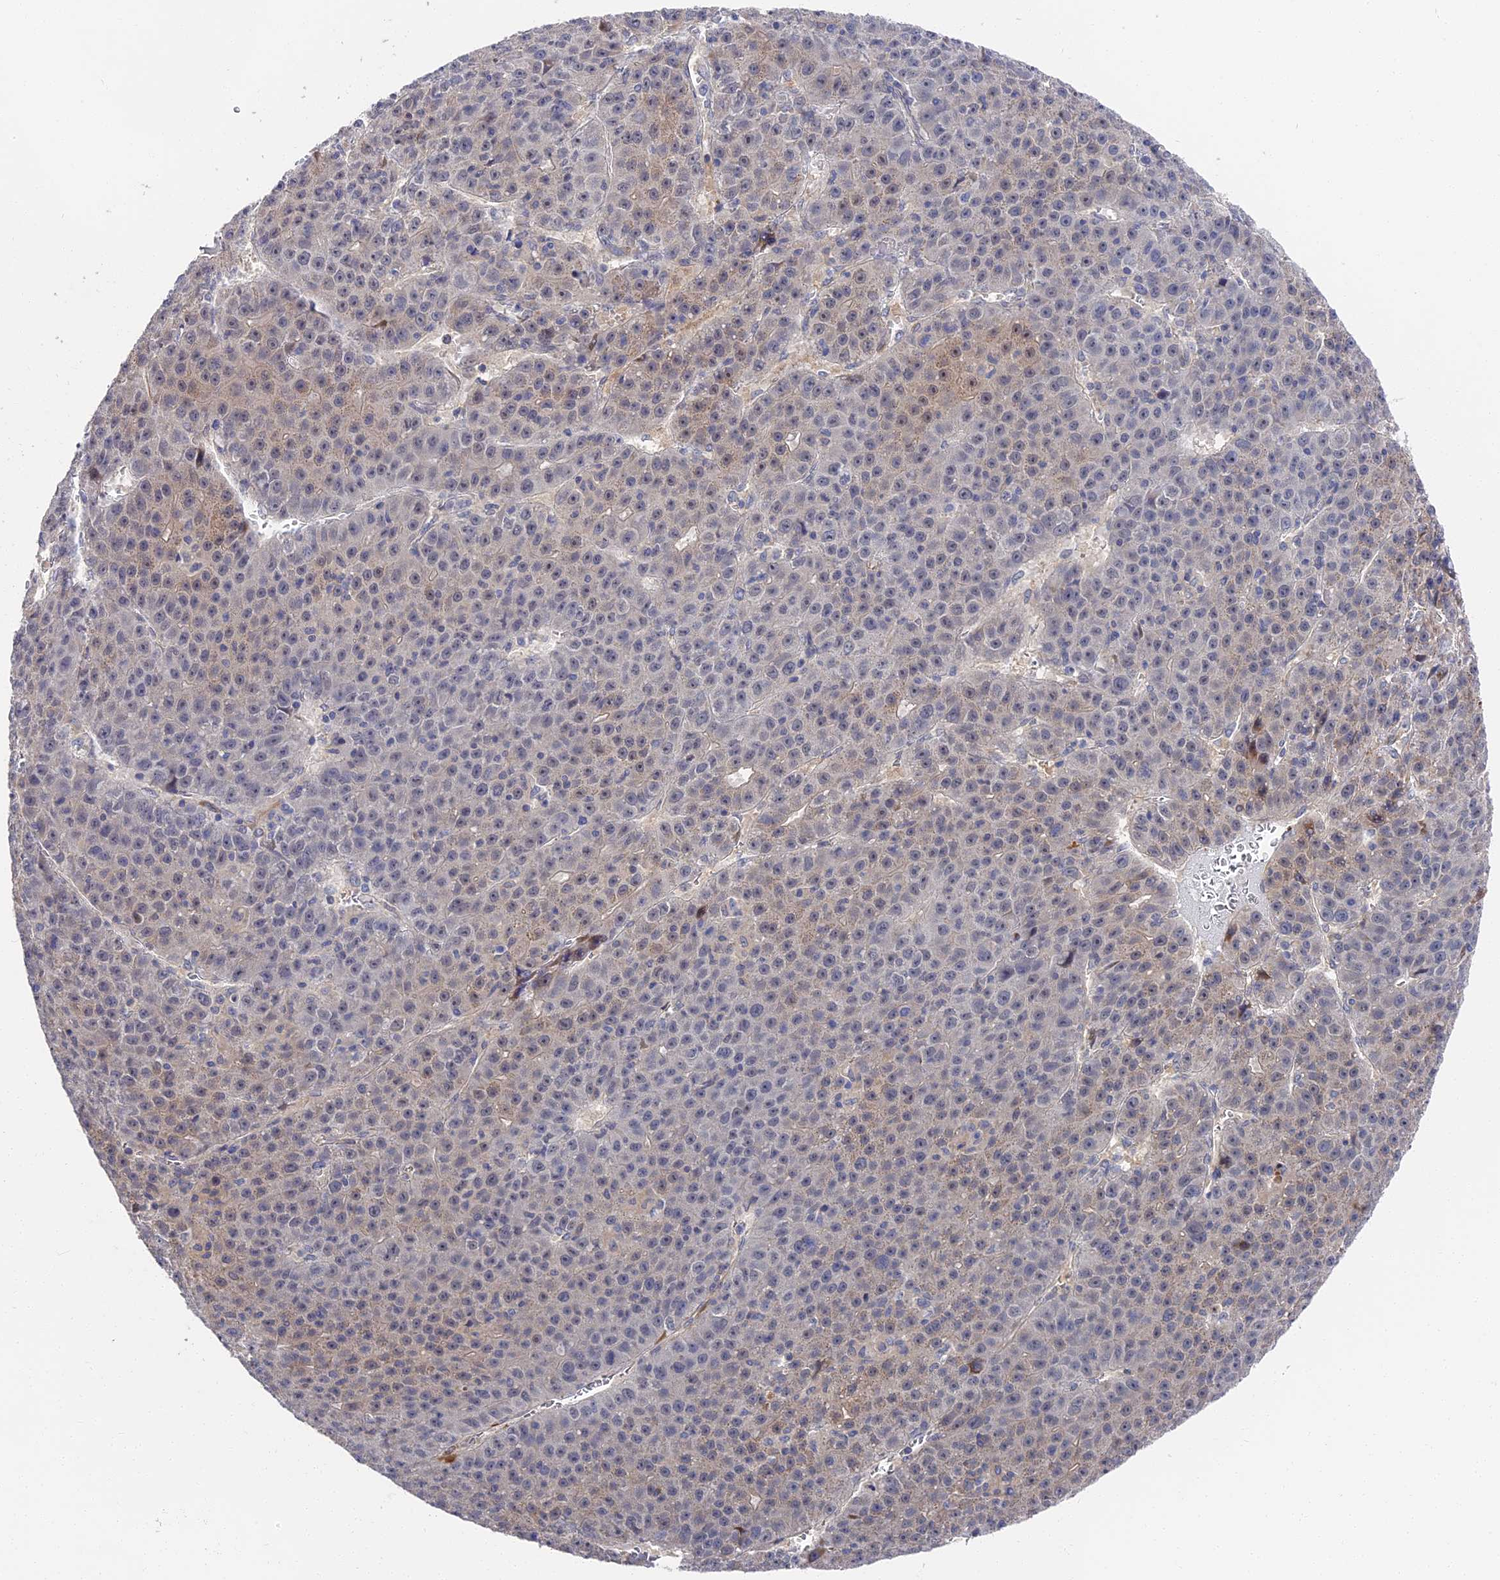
{"staining": {"intensity": "moderate", "quantity": "<25%", "location": "cytoplasmic/membranous,nuclear"}, "tissue": "liver cancer", "cell_type": "Tumor cells", "image_type": "cancer", "snomed": [{"axis": "morphology", "description": "Carcinoma, Hepatocellular, NOS"}, {"axis": "topography", "description": "Liver"}], "caption": "Liver cancer stained with a protein marker demonstrates moderate staining in tumor cells.", "gene": "CCDC113", "patient": {"sex": "female", "age": 53}}